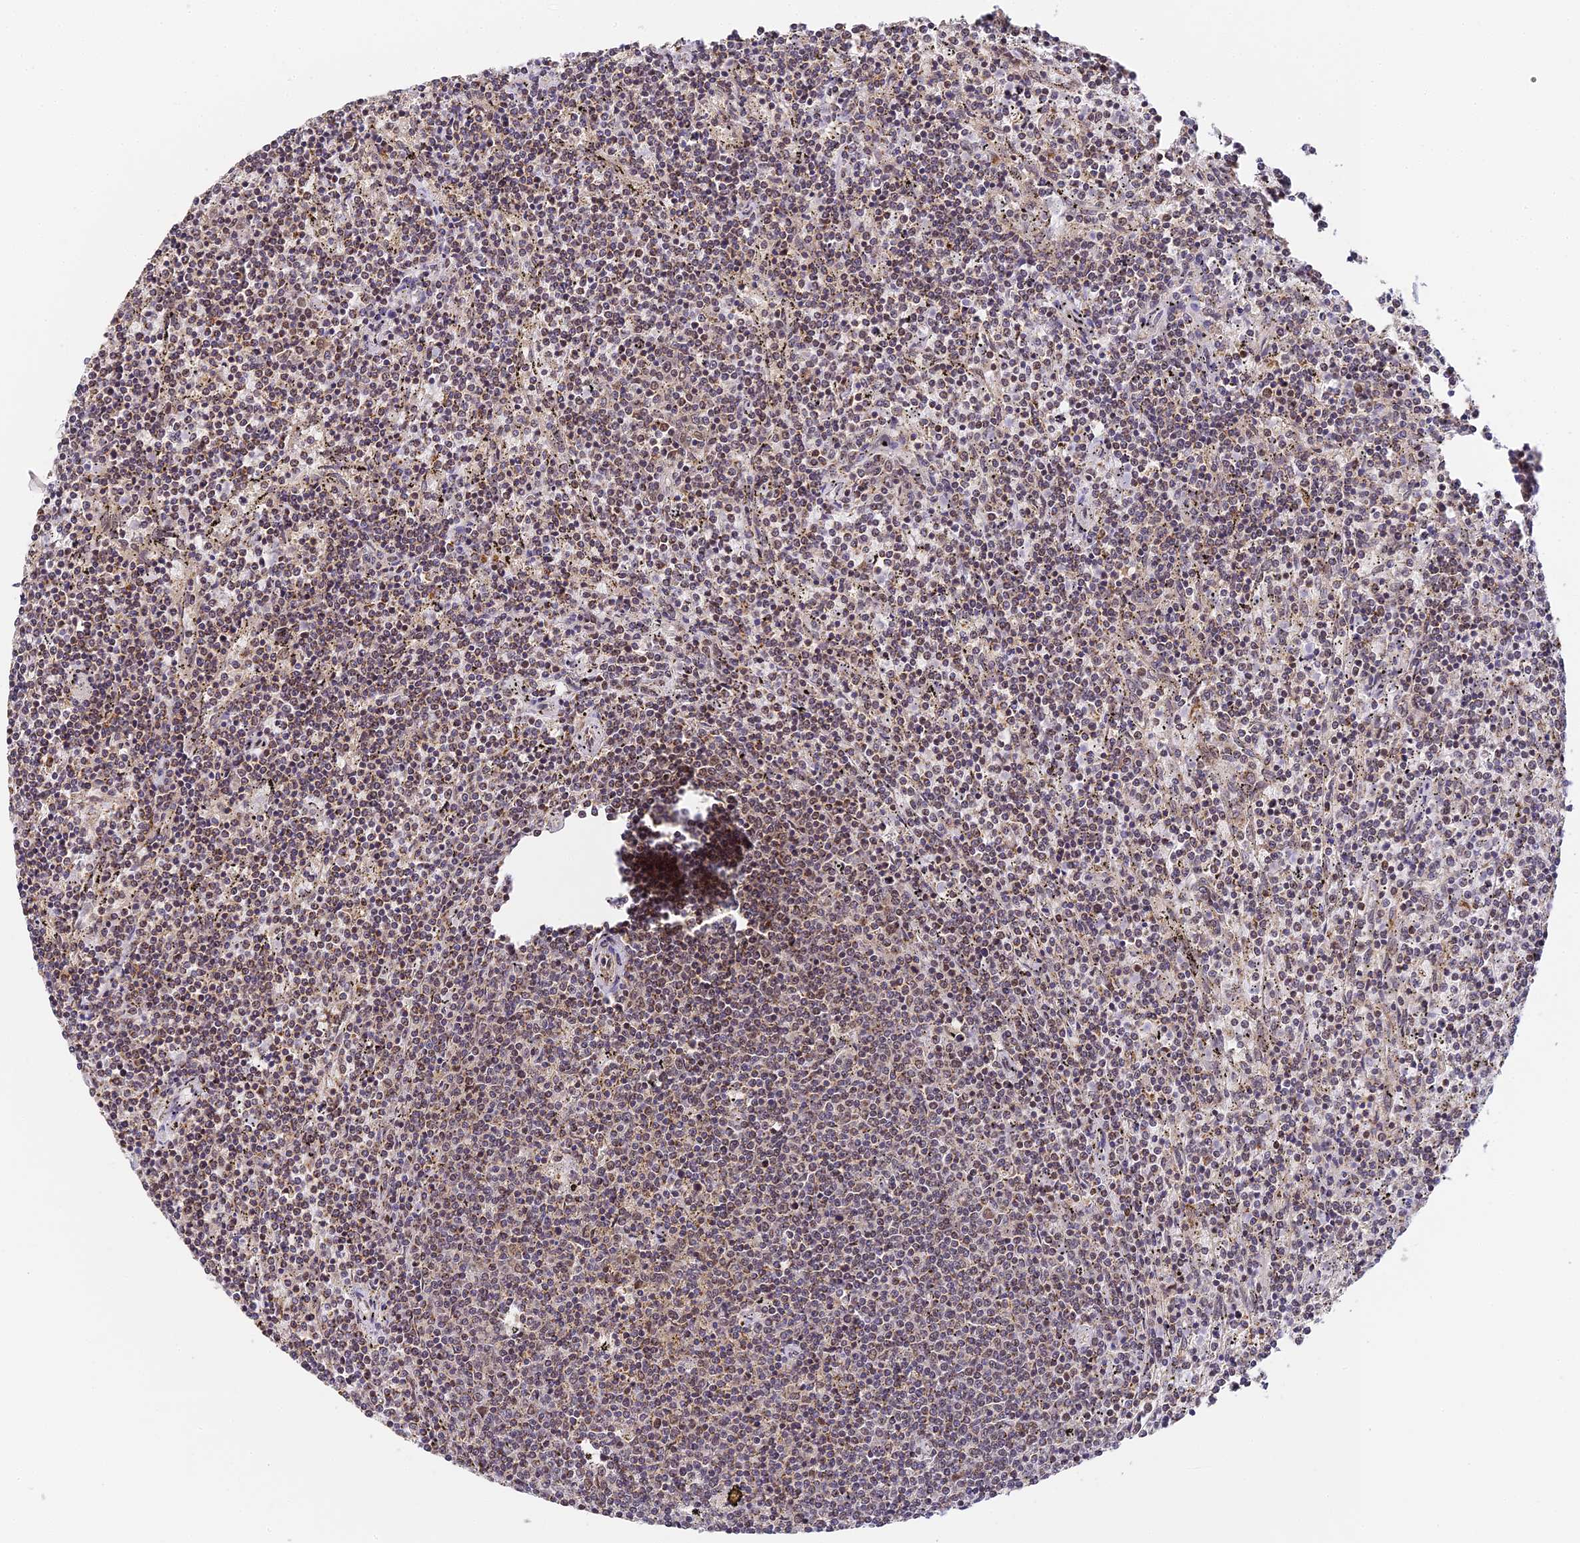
{"staining": {"intensity": "moderate", "quantity": ">75%", "location": "nuclear"}, "tissue": "lymphoma", "cell_type": "Tumor cells", "image_type": "cancer", "snomed": [{"axis": "morphology", "description": "Malignant lymphoma, non-Hodgkin's type, Low grade"}, {"axis": "topography", "description": "Spleen"}], "caption": "Malignant lymphoma, non-Hodgkin's type (low-grade) stained with DAB (3,3'-diaminobenzidine) immunohistochemistry (IHC) demonstrates medium levels of moderate nuclear positivity in about >75% of tumor cells.", "gene": "DNAAF10", "patient": {"sex": "female", "age": 50}}